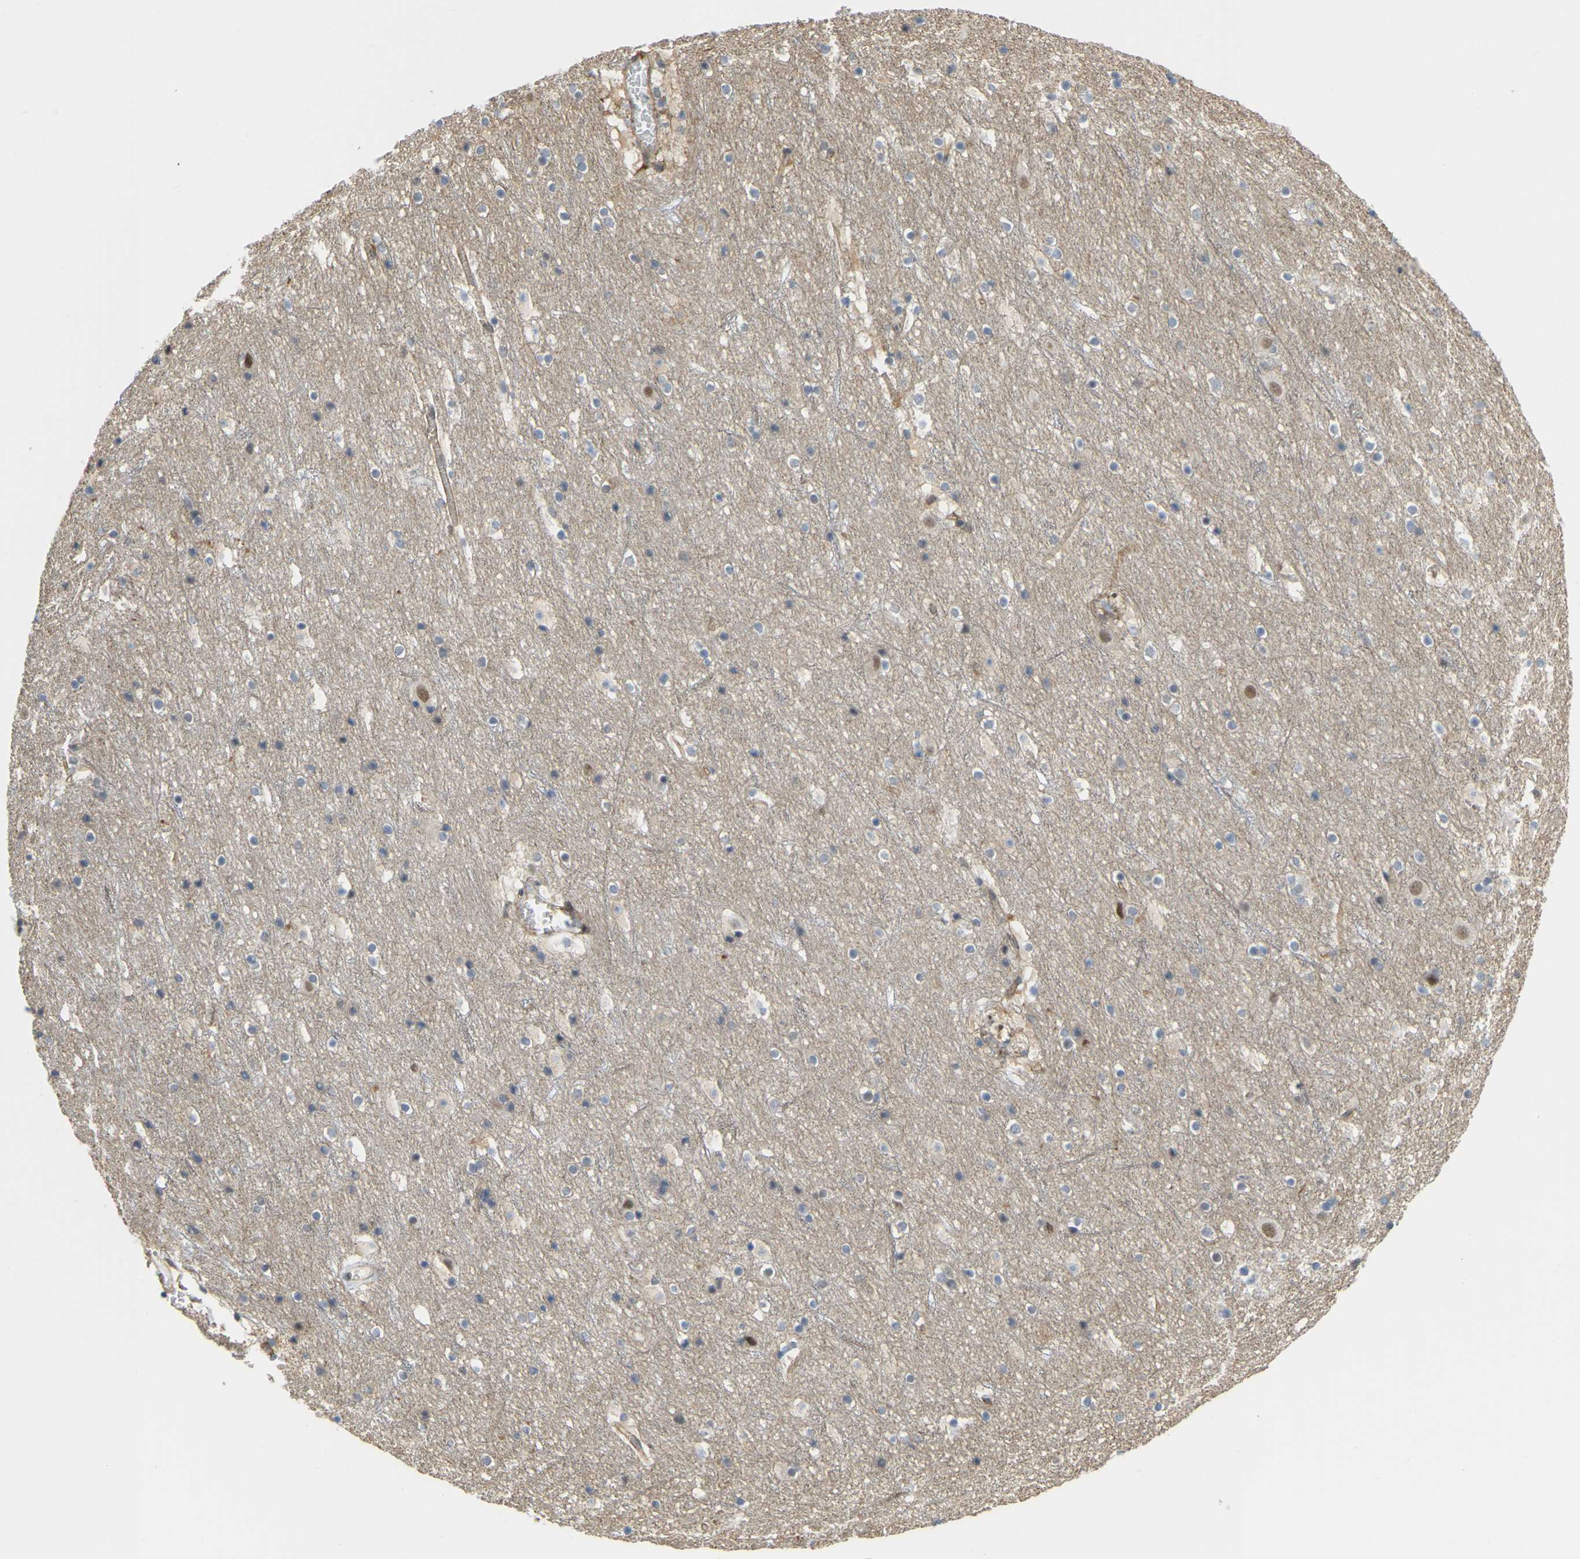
{"staining": {"intensity": "moderate", "quantity": ">75%", "location": "cytoplasmic/membranous"}, "tissue": "cerebral cortex", "cell_type": "Endothelial cells", "image_type": "normal", "snomed": [{"axis": "morphology", "description": "Normal tissue, NOS"}, {"axis": "topography", "description": "Cerebral cortex"}], "caption": "DAB immunohistochemical staining of normal cerebral cortex demonstrates moderate cytoplasmic/membranous protein expression in about >75% of endothelial cells.", "gene": "SERPINB5", "patient": {"sex": "male", "age": 45}}